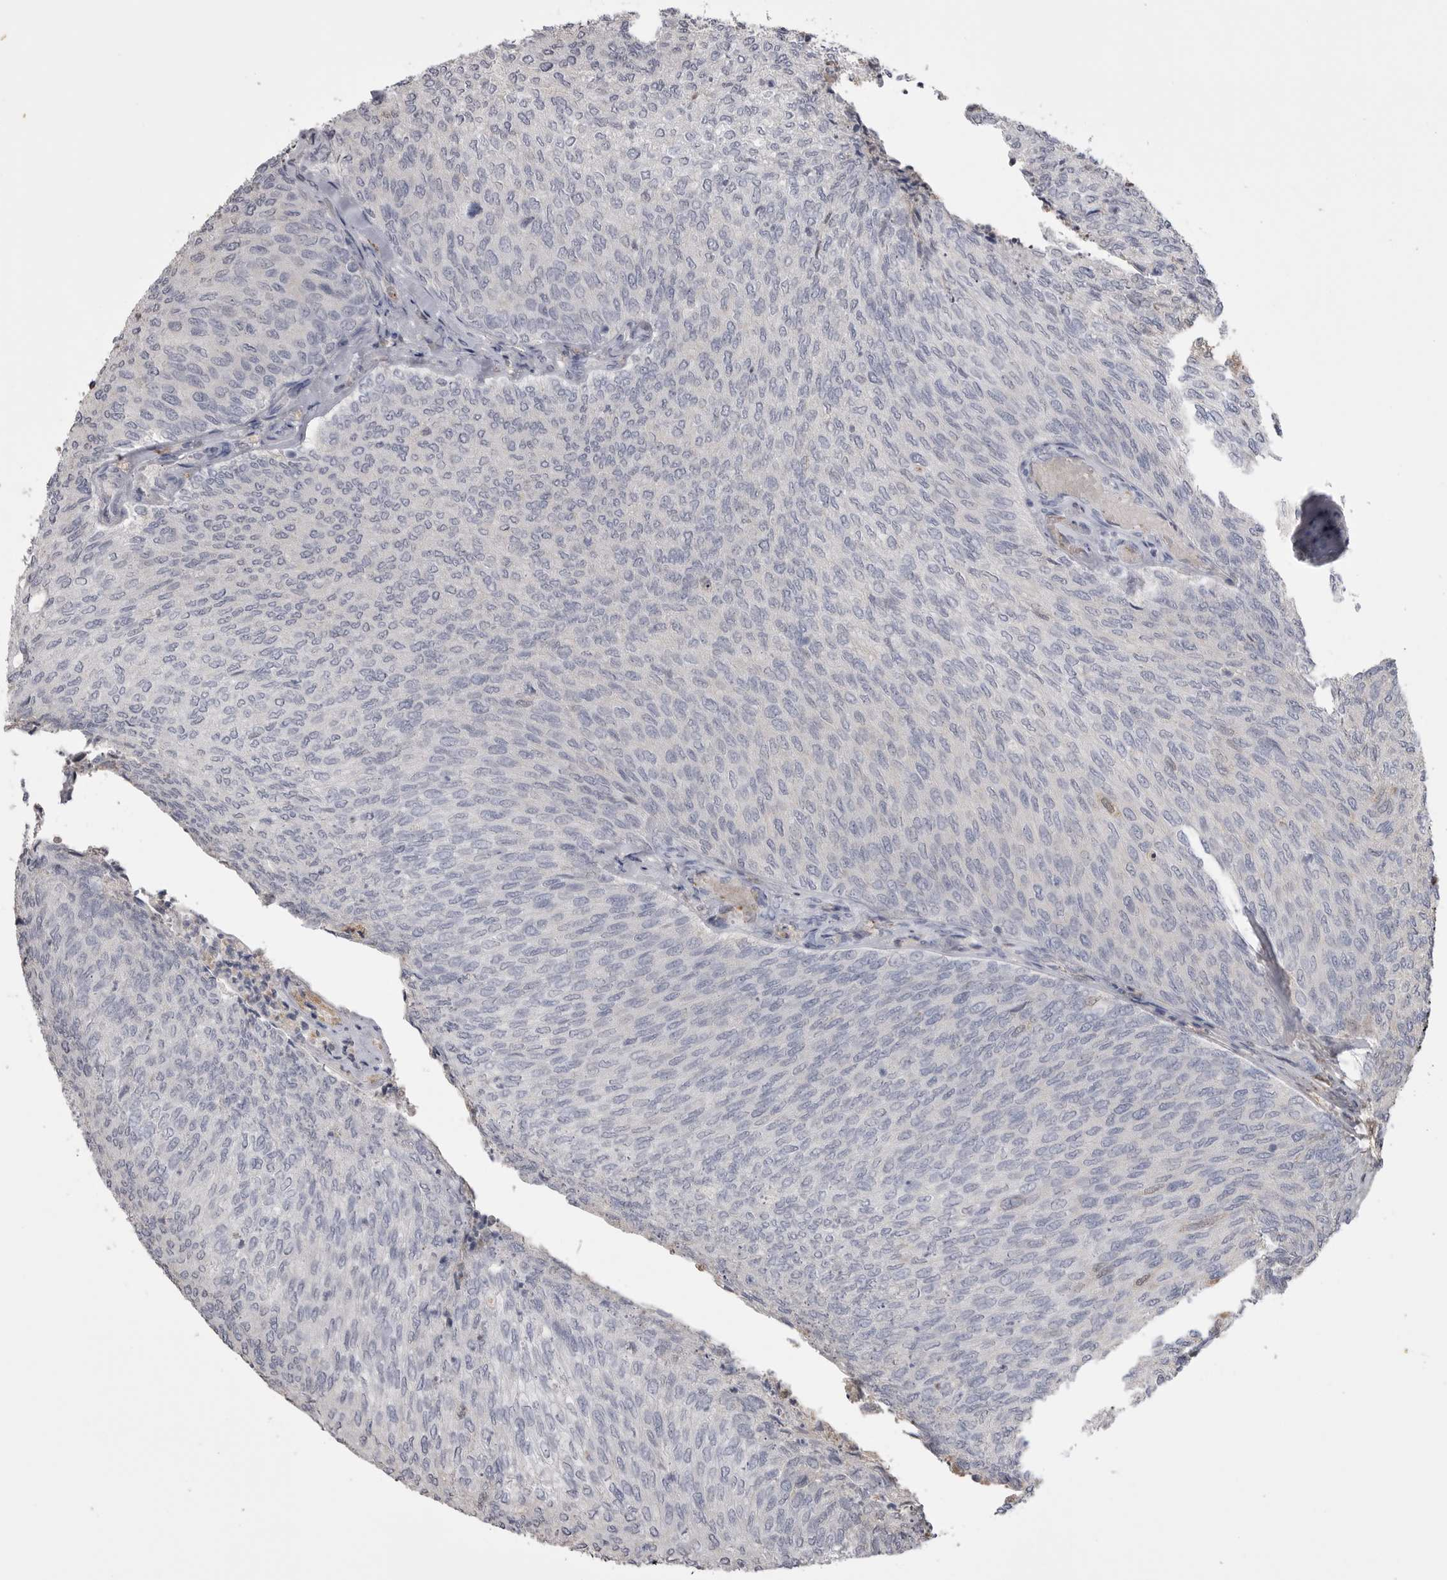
{"staining": {"intensity": "negative", "quantity": "none", "location": "none"}, "tissue": "urothelial cancer", "cell_type": "Tumor cells", "image_type": "cancer", "snomed": [{"axis": "morphology", "description": "Urothelial carcinoma, Low grade"}, {"axis": "topography", "description": "Urinary bladder"}], "caption": "IHC photomicrograph of neoplastic tissue: urothelial carcinoma (low-grade) stained with DAB exhibits no significant protein expression in tumor cells.", "gene": "AHSG", "patient": {"sex": "female", "age": 79}}